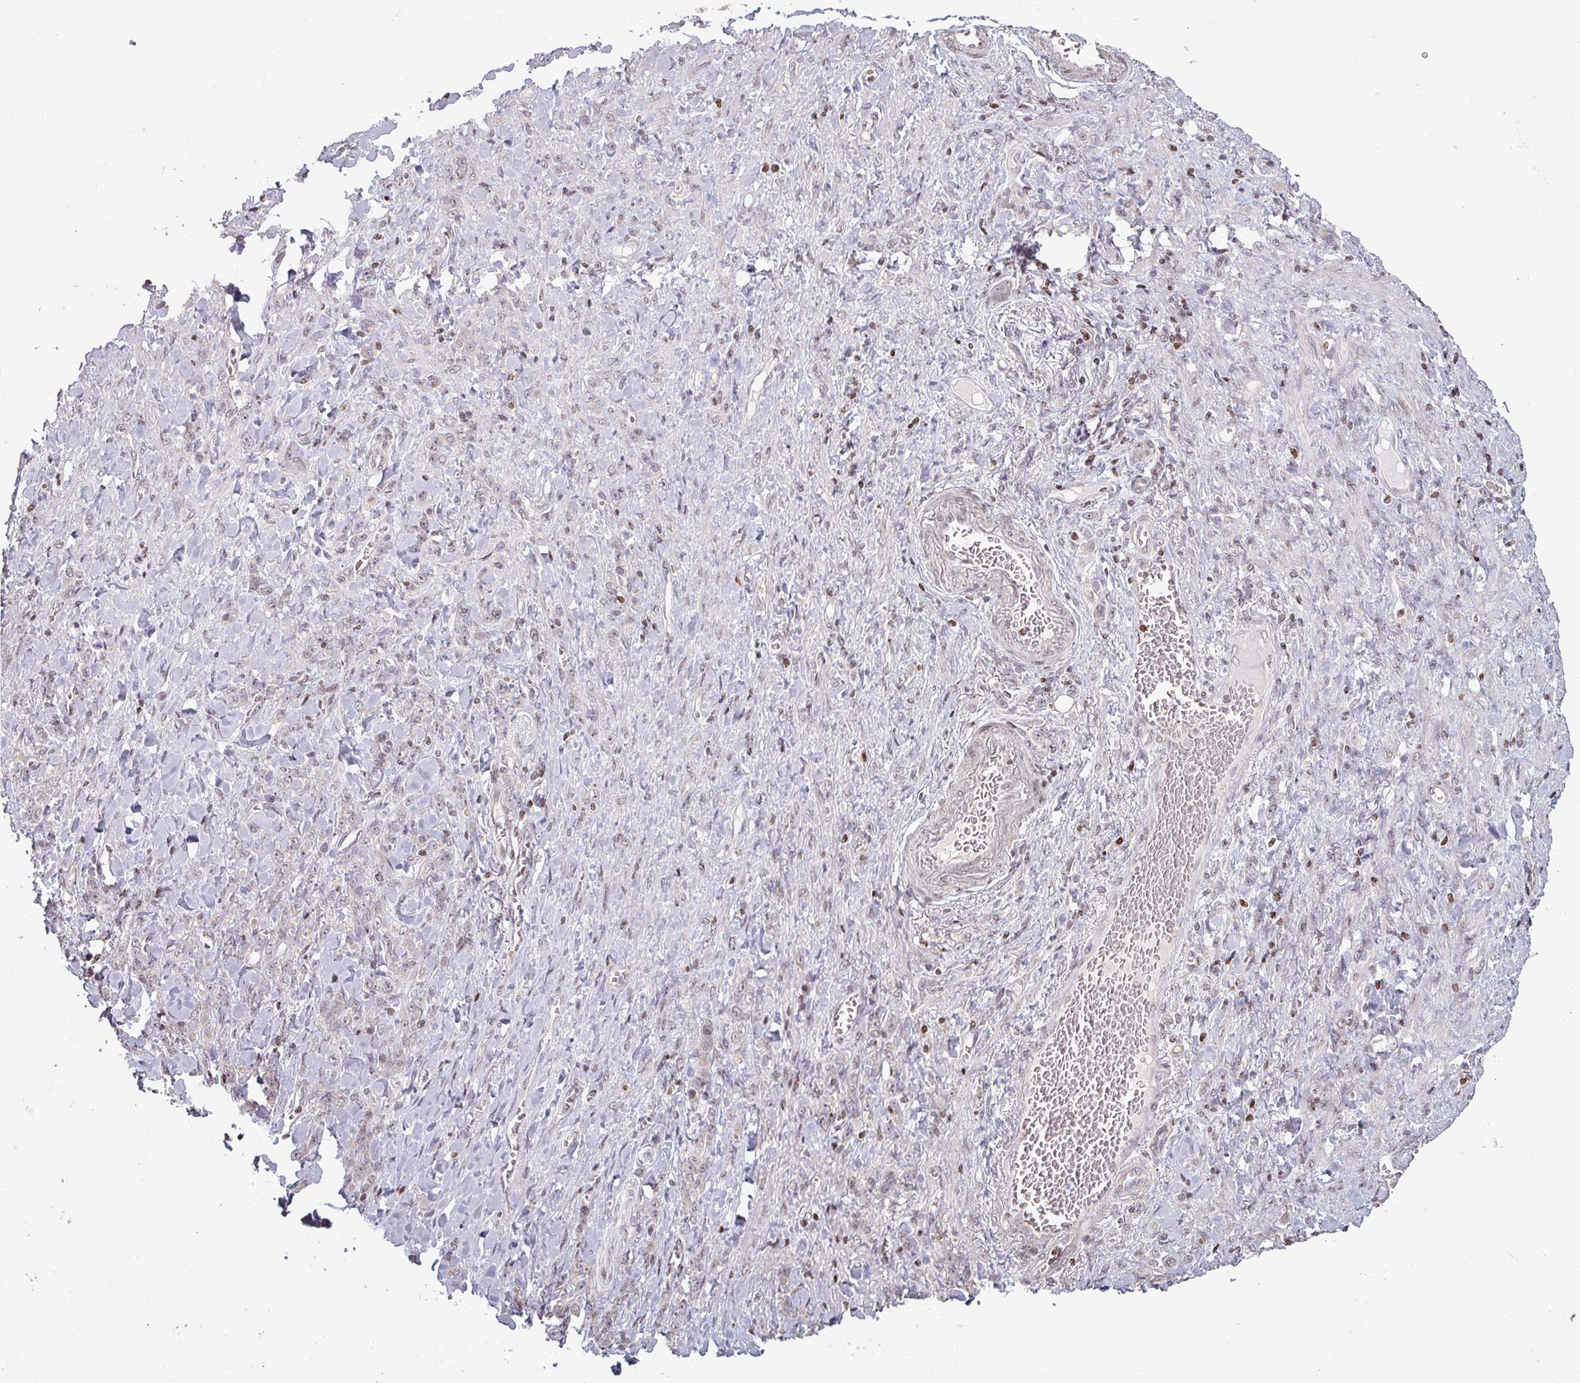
{"staining": {"intensity": "negative", "quantity": "none", "location": "none"}, "tissue": "stomach cancer", "cell_type": "Tumor cells", "image_type": "cancer", "snomed": [{"axis": "morphology", "description": "Normal tissue, NOS"}, {"axis": "morphology", "description": "Adenocarcinoma, NOS"}, {"axis": "topography", "description": "Stomach"}], "caption": "DAB (3,3'-diaminobenzidine) immunohistochemical staining of human stomach cancer reveals no significant staining in tumor cells. The staining is performed using DAB (3,3'-diaminobenzidine) brown chromogen with nuclei counter-stained in using hematoxylin.", "gene": "NCOR1", "patient": {"sex": "male", "age": 82}}